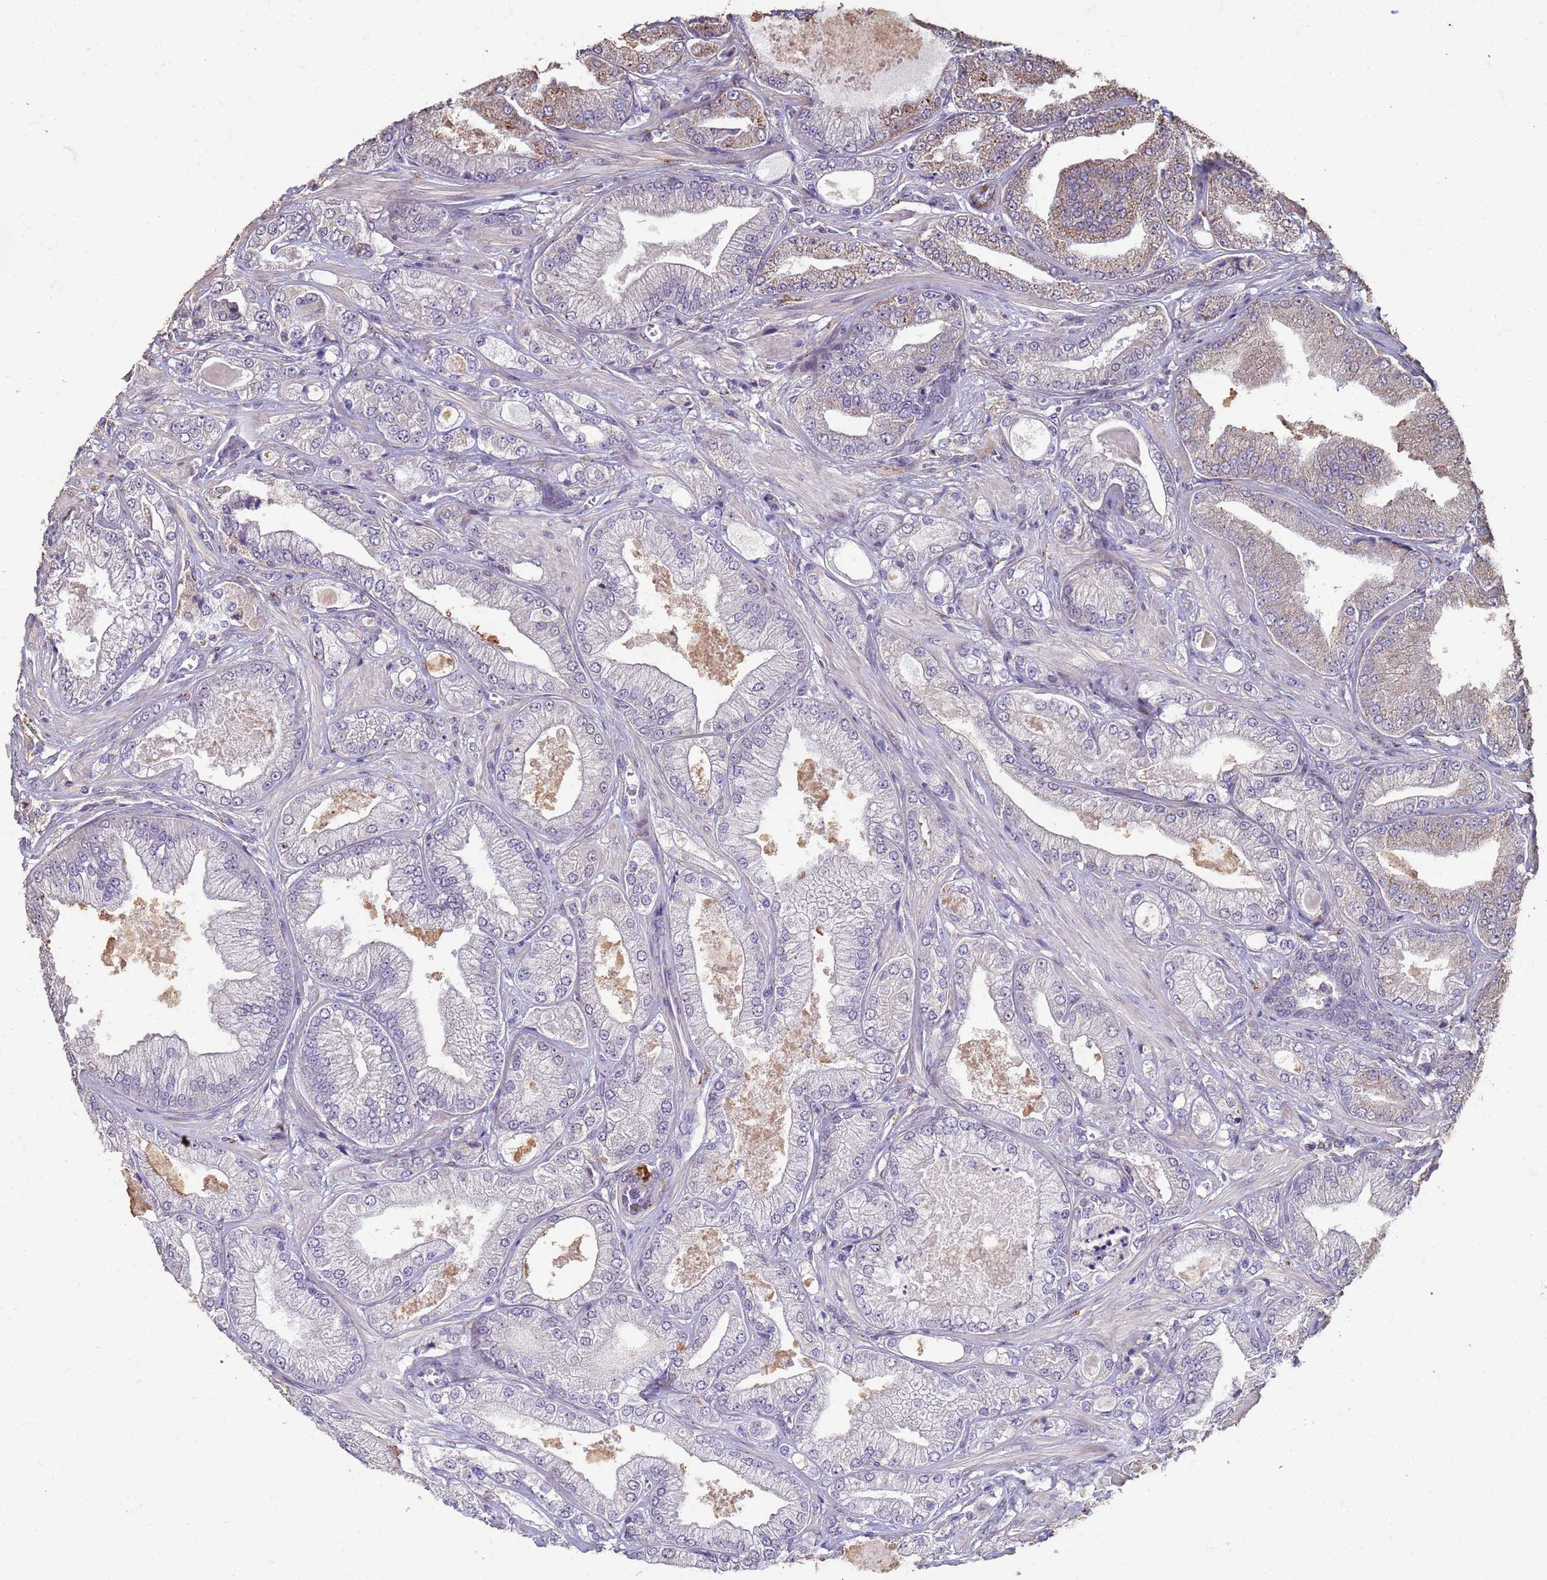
{"staining": {"intensity": "moderate", "quantity": "<25%", "location": "cytoplasmic/membranous"}, "tissue": "prostate cancer", "cell_type": "Tumor cells", "image_type": "cancer", "snomed": [{"axis": "morphology", "description": "Adenocarcinoma, Low grade"}, {"axis": "topography", "description": "Prostate"}], "caption": "Prostate low-grade adenocarcinoma was stained to show a protein in brown. There is low levels of moderate cytoplasmic/membranous staining in approximately <25% of tumor cells.", "gene": "SLC25A15", "patient": {"sex": "male", "age": 55}}